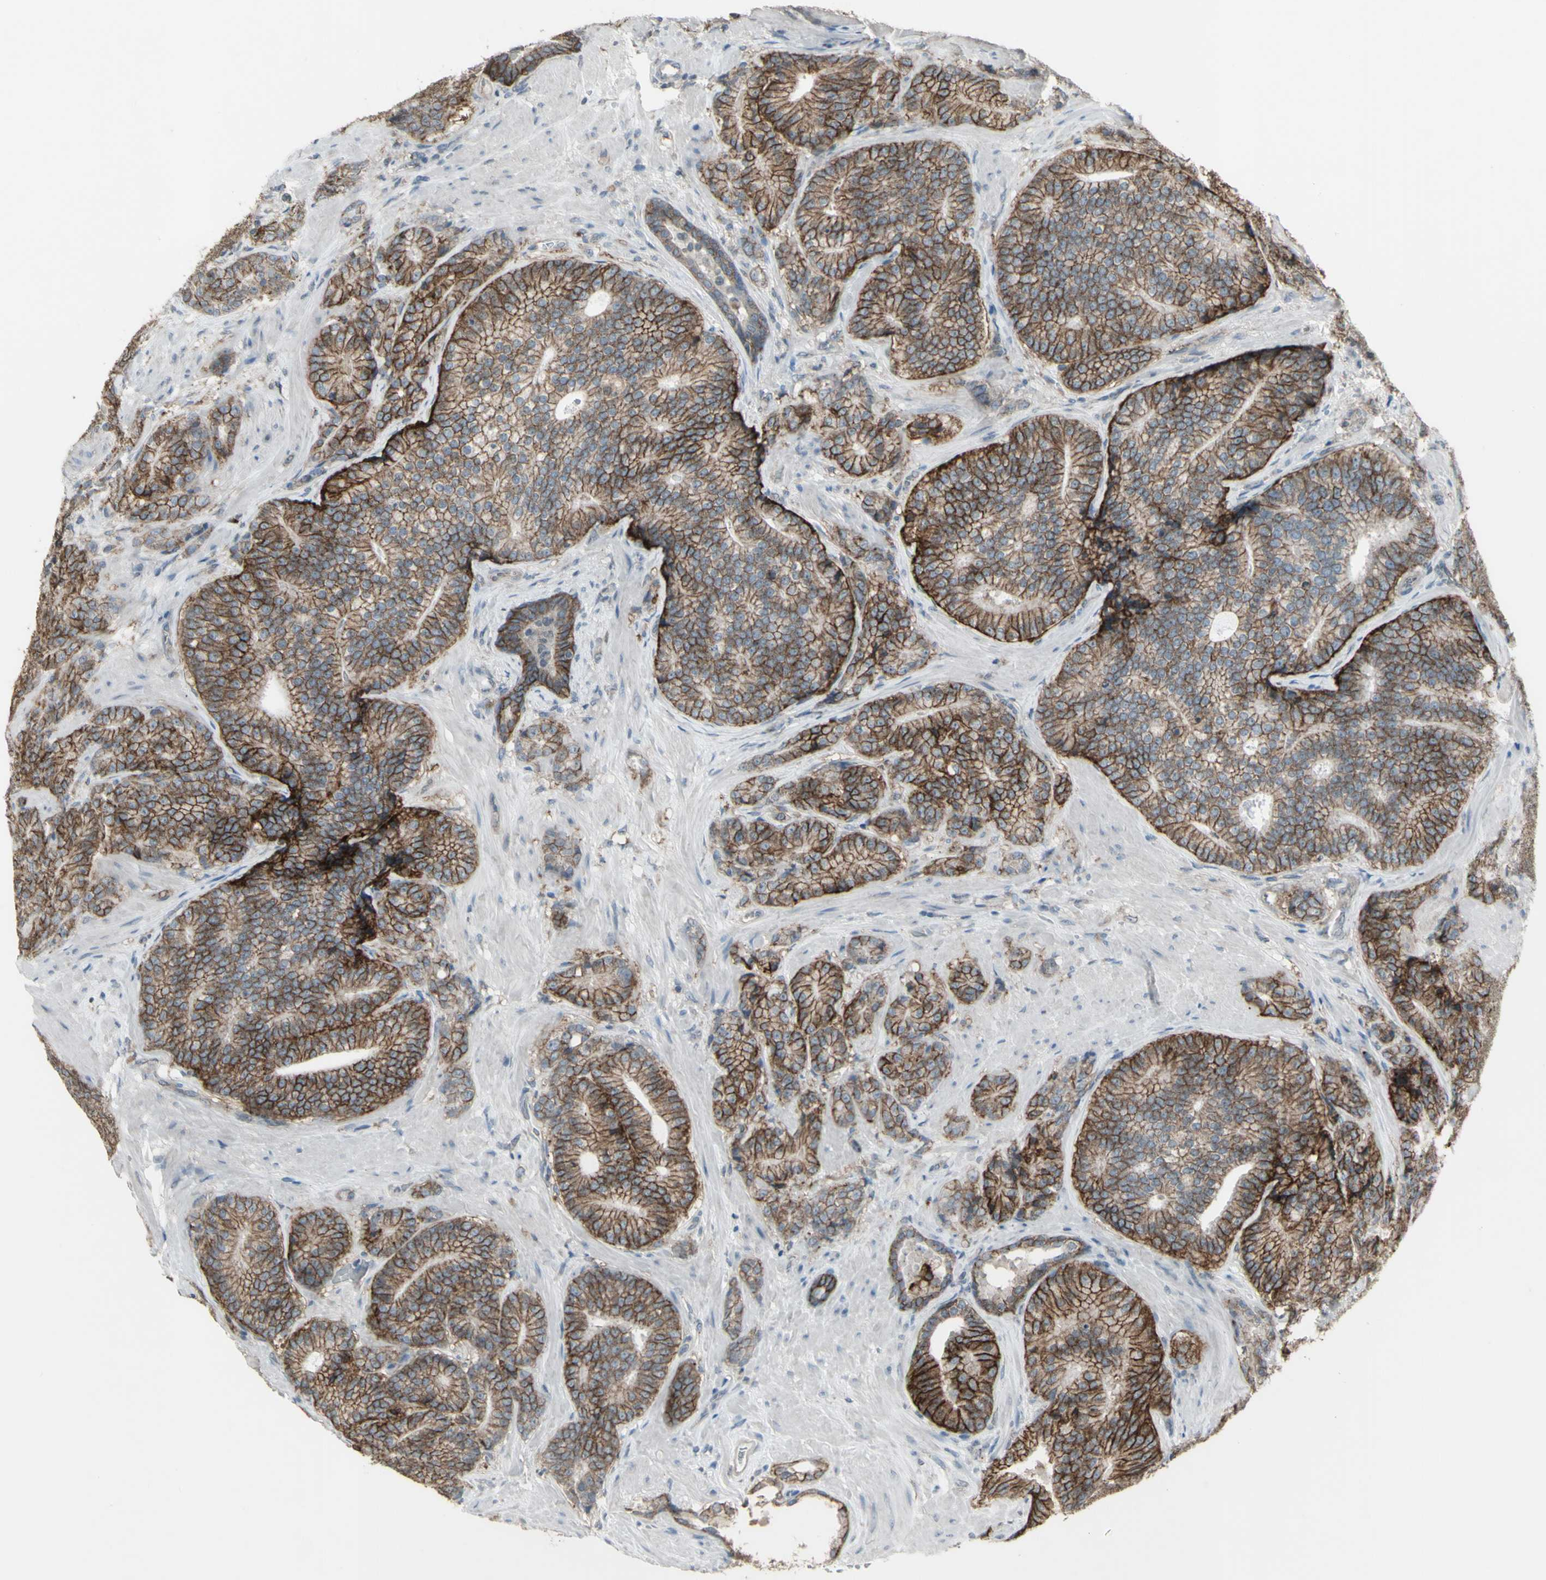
{"staining": {"intensity": "moderate", "quantity": ">75%", "location": "cytoplasmic/membranous"}, "tissue": "prostate cancer", "cell_type": "Tumor cells", "image_type": "cancer", "snomed": [{"axis": "morphology", "description": "Adenocarcinoma, High grade"}, {"axis": "topography", "description": "Prostate"}], "caption": "Prostate cancer stained with a brown dye demonstrates moderate cytoplasmic/membranous positive positivity in about >75% of tumor cells.", "gene": "FXYD3", "patient": {"sex": "male", "age": 61}}